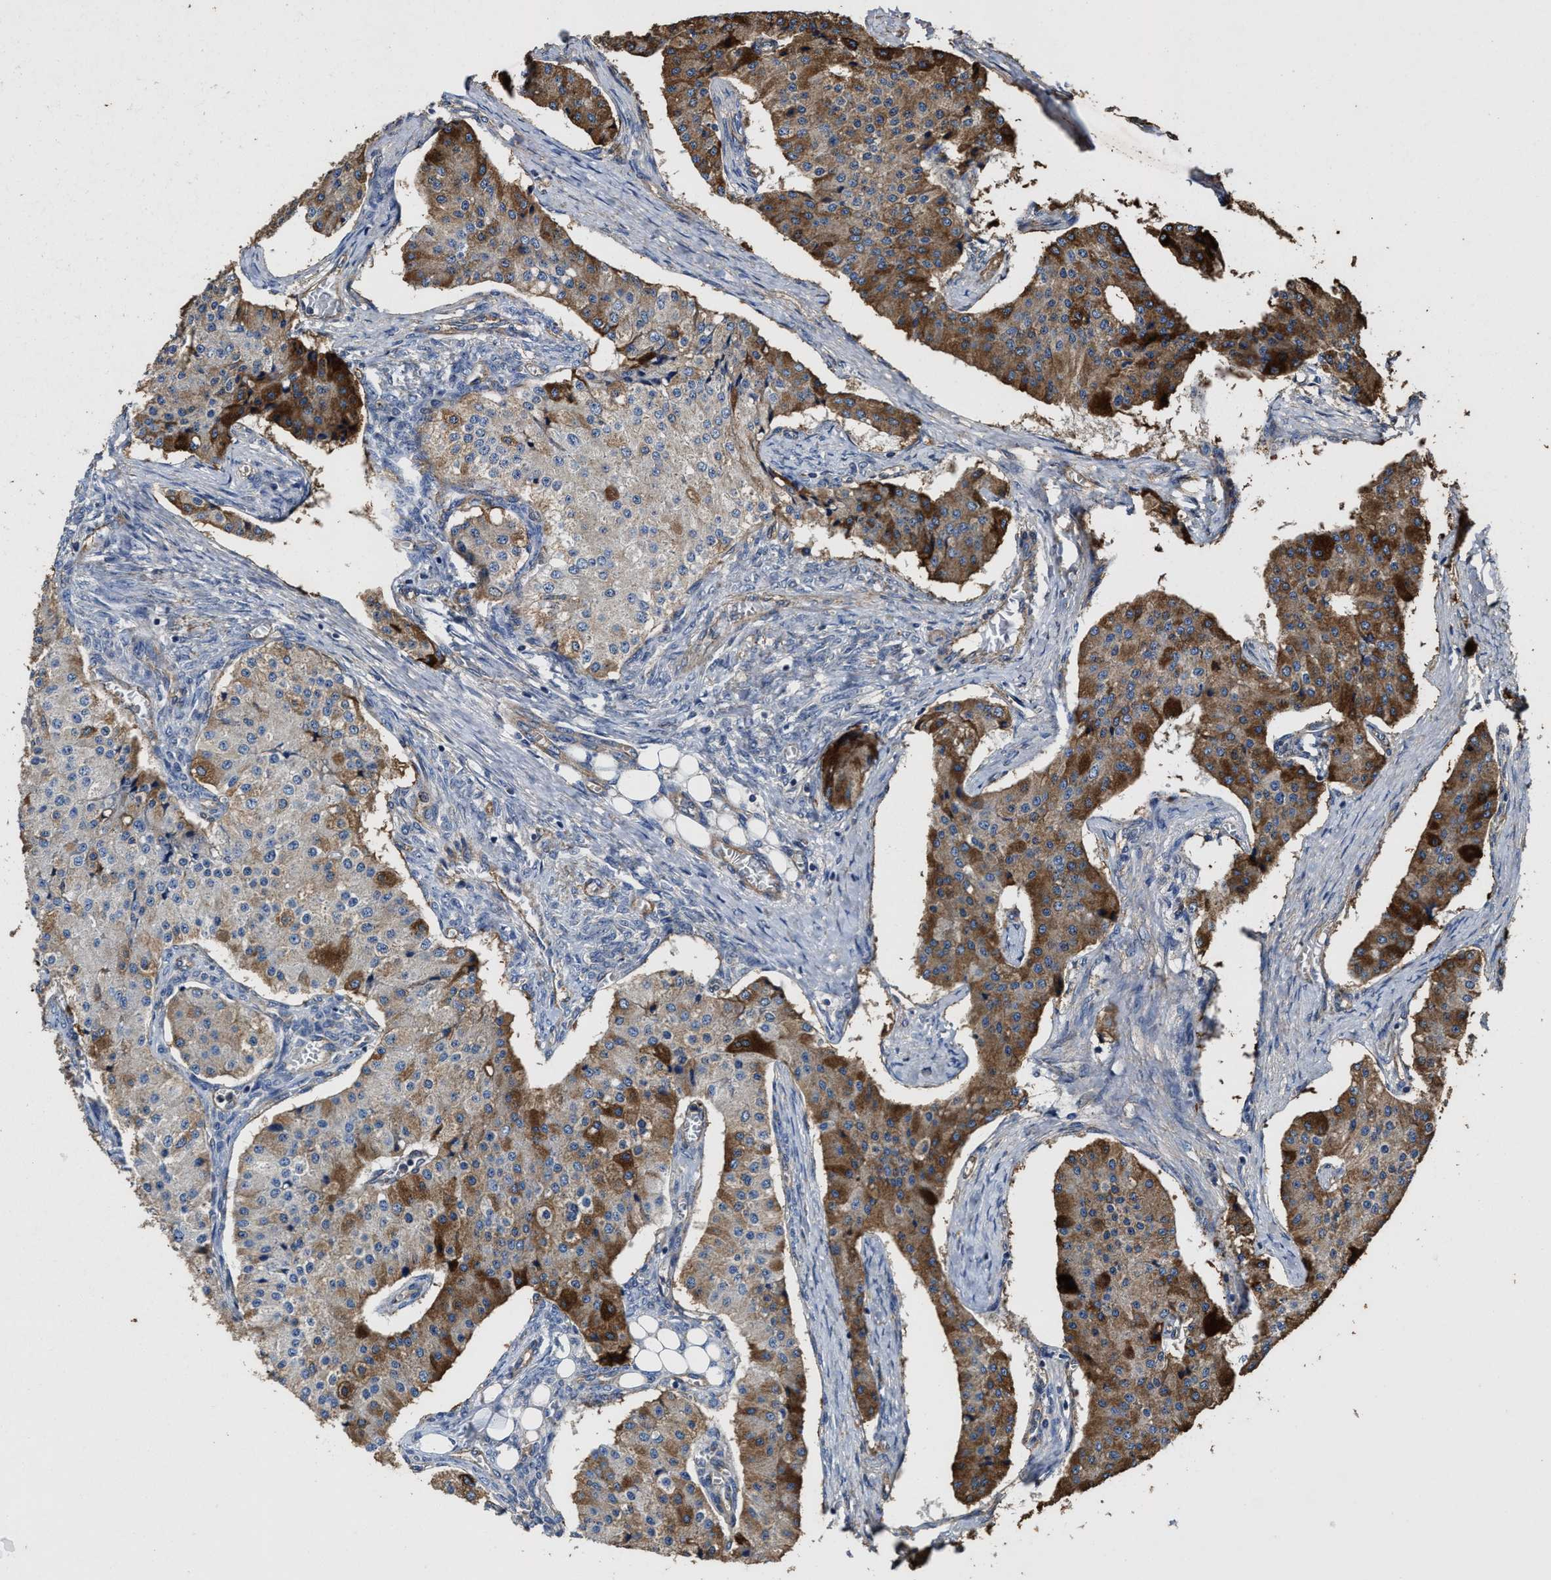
{"staining": {"intensity": "strong", "quantity": "25%-75%", "location": "cytoplasmic/membranous"}, "tissue": "carcinoid", "cell_type": "Tumor cells", "image_type": "cancer", "snomed": [{"axis": "morphology", "description": "Carcinoid, malignant, NOS"}, {"axis": "topography", "description": "Colon"}], "caption": "The micrograph displays staining of malignant carcinoid, revealing strong cytoplasmic/membranous protein expression (brown color) within tumor cells. (Brightfield microscopy of DAB IHC at high magnification).", "gene": "SFXN4", "patient": {"sex": "female", "age": 52}}